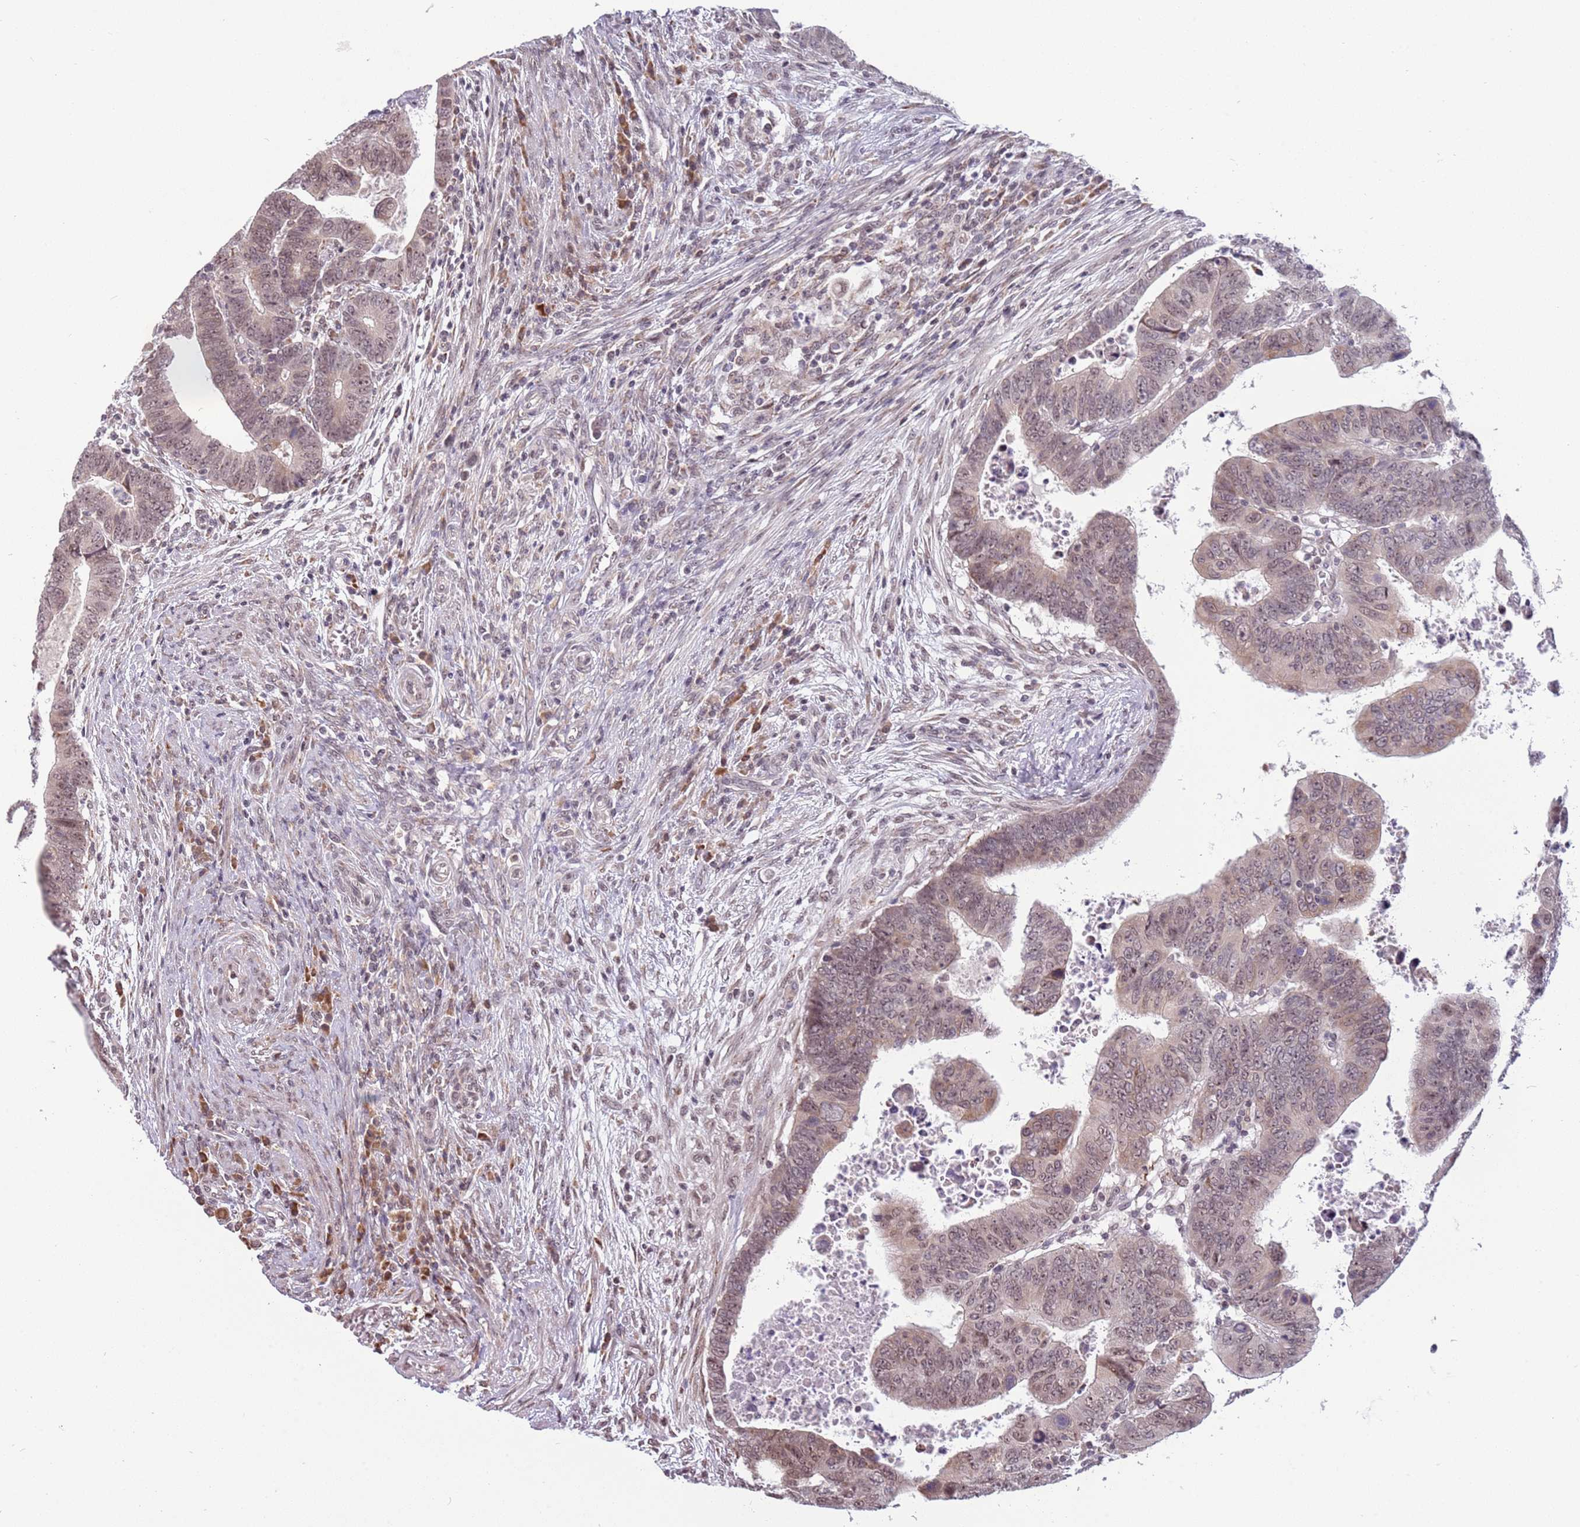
{"staining": {"intensity": "moderate", "quantity": ">75%", "location": "nuclear"}, "tissue": "colorectal cancer", "cell_type": "Tumor cells", "image_type": "cancer", "snomed": [{"axis": "morphology", "description": "Normal tissue, NOS"}, {"axis": "morphology", "description": "Adenocarcinoma, NOS"}, {"axis": "topography", "description": "Rectum"}], "caption": "Immunohistochemistry (DAB) staining of colorectal cancer shows moderate nuclear protein positivity in approximately >75% of tumor cells. The protein is shown in brown color, while the nuclei are stained blue.", "gene": "BARD1", "patient": {"sex": "female", "age": 65}}